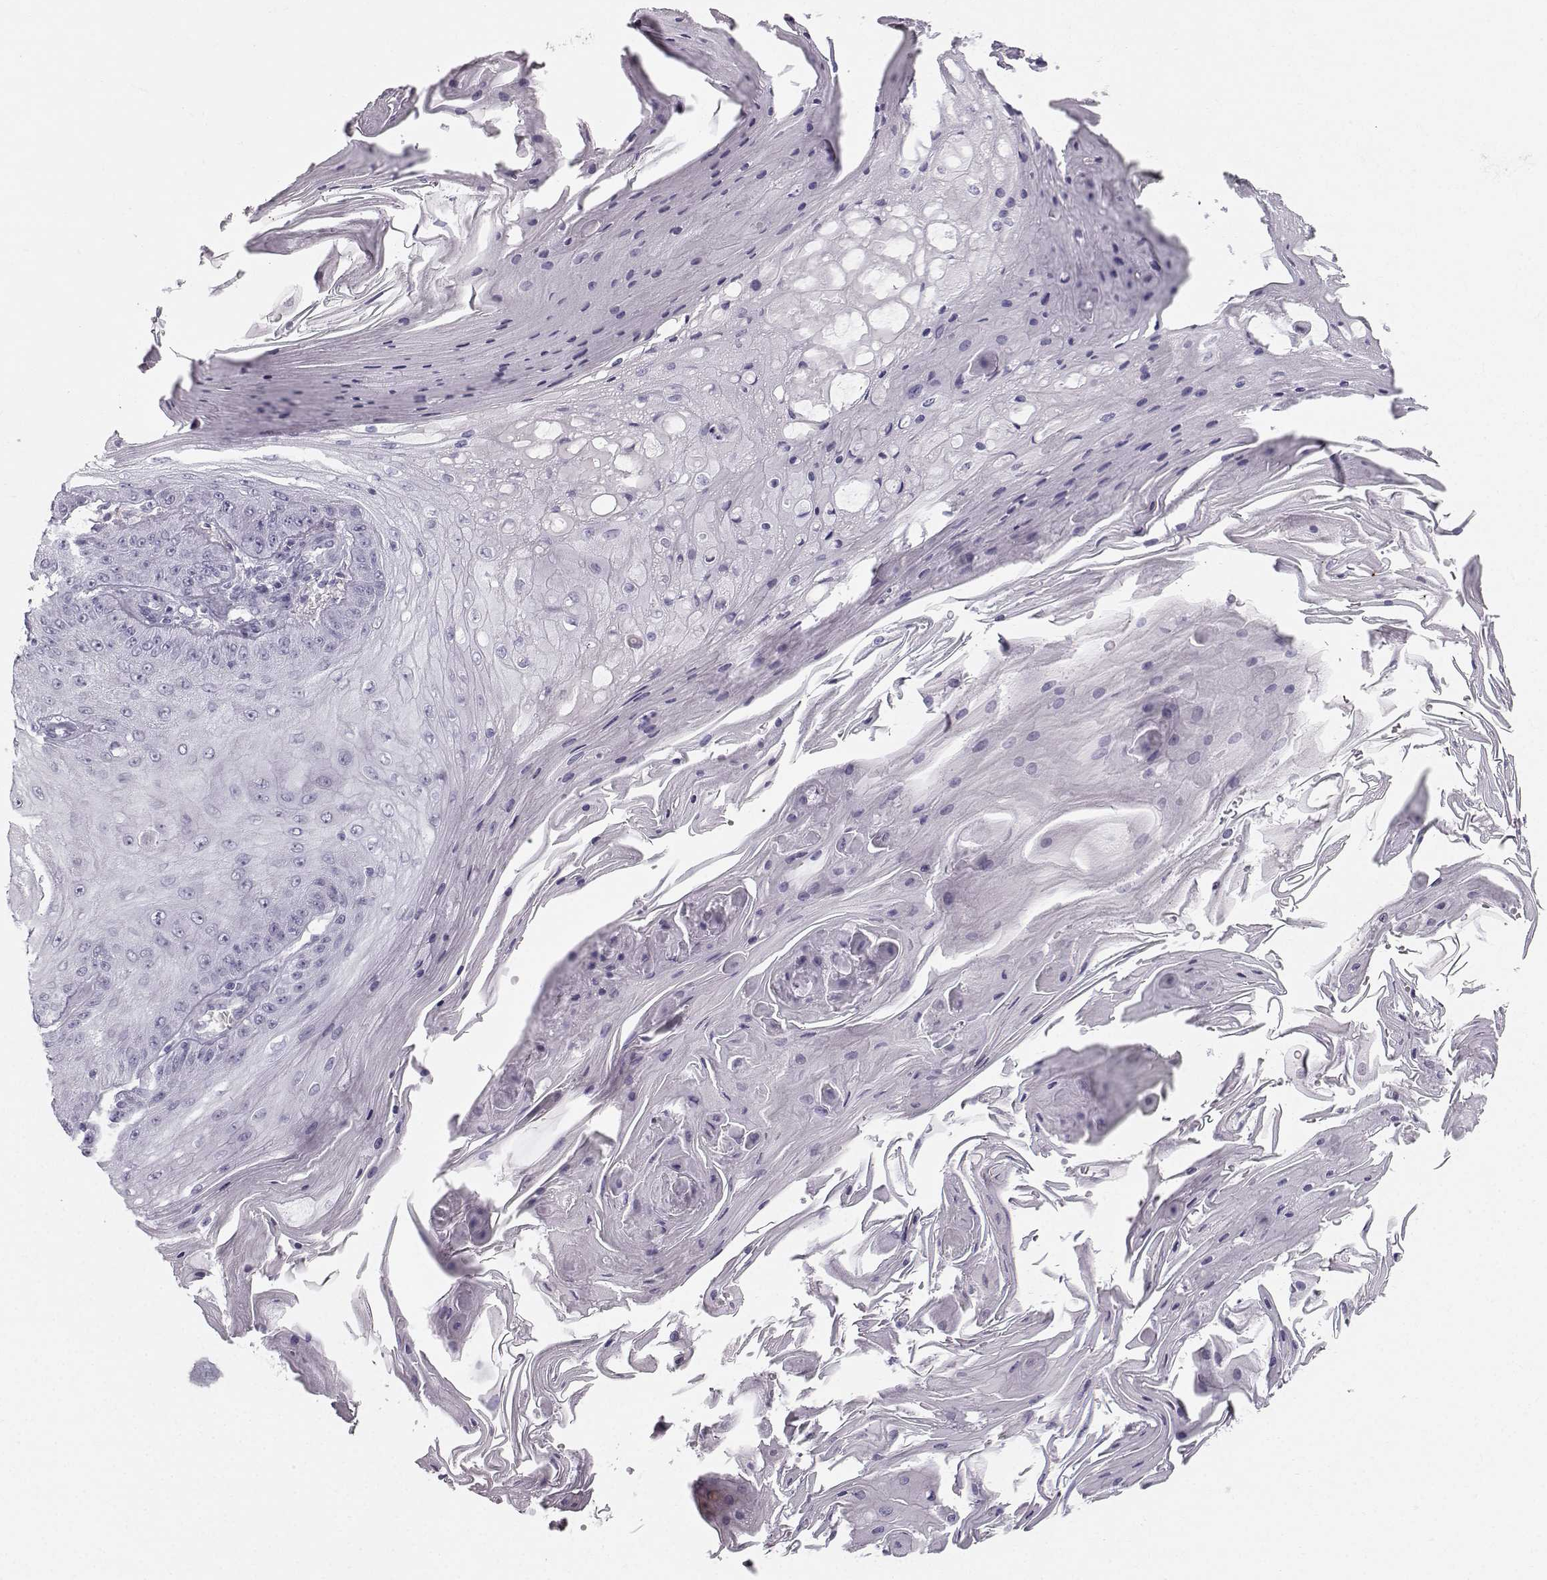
{"staining": {"intensity": "negative", "quantity": "none", "location": "none"}, "tissue": "skin cancer", "cell_type": "Tumor cells", "image_type": "cancer", "snomed": [{"axis": "morphology", "description": "Squamous cell carcinoma, NOS"}, {"axis": "topography", "description": "Skin"}], "caption": "Tumor cells show no significant staining in skin cancer (squamous cell carcinoma).", "gene": "CASR", "patient": {"sex": "male", "age": 70}}